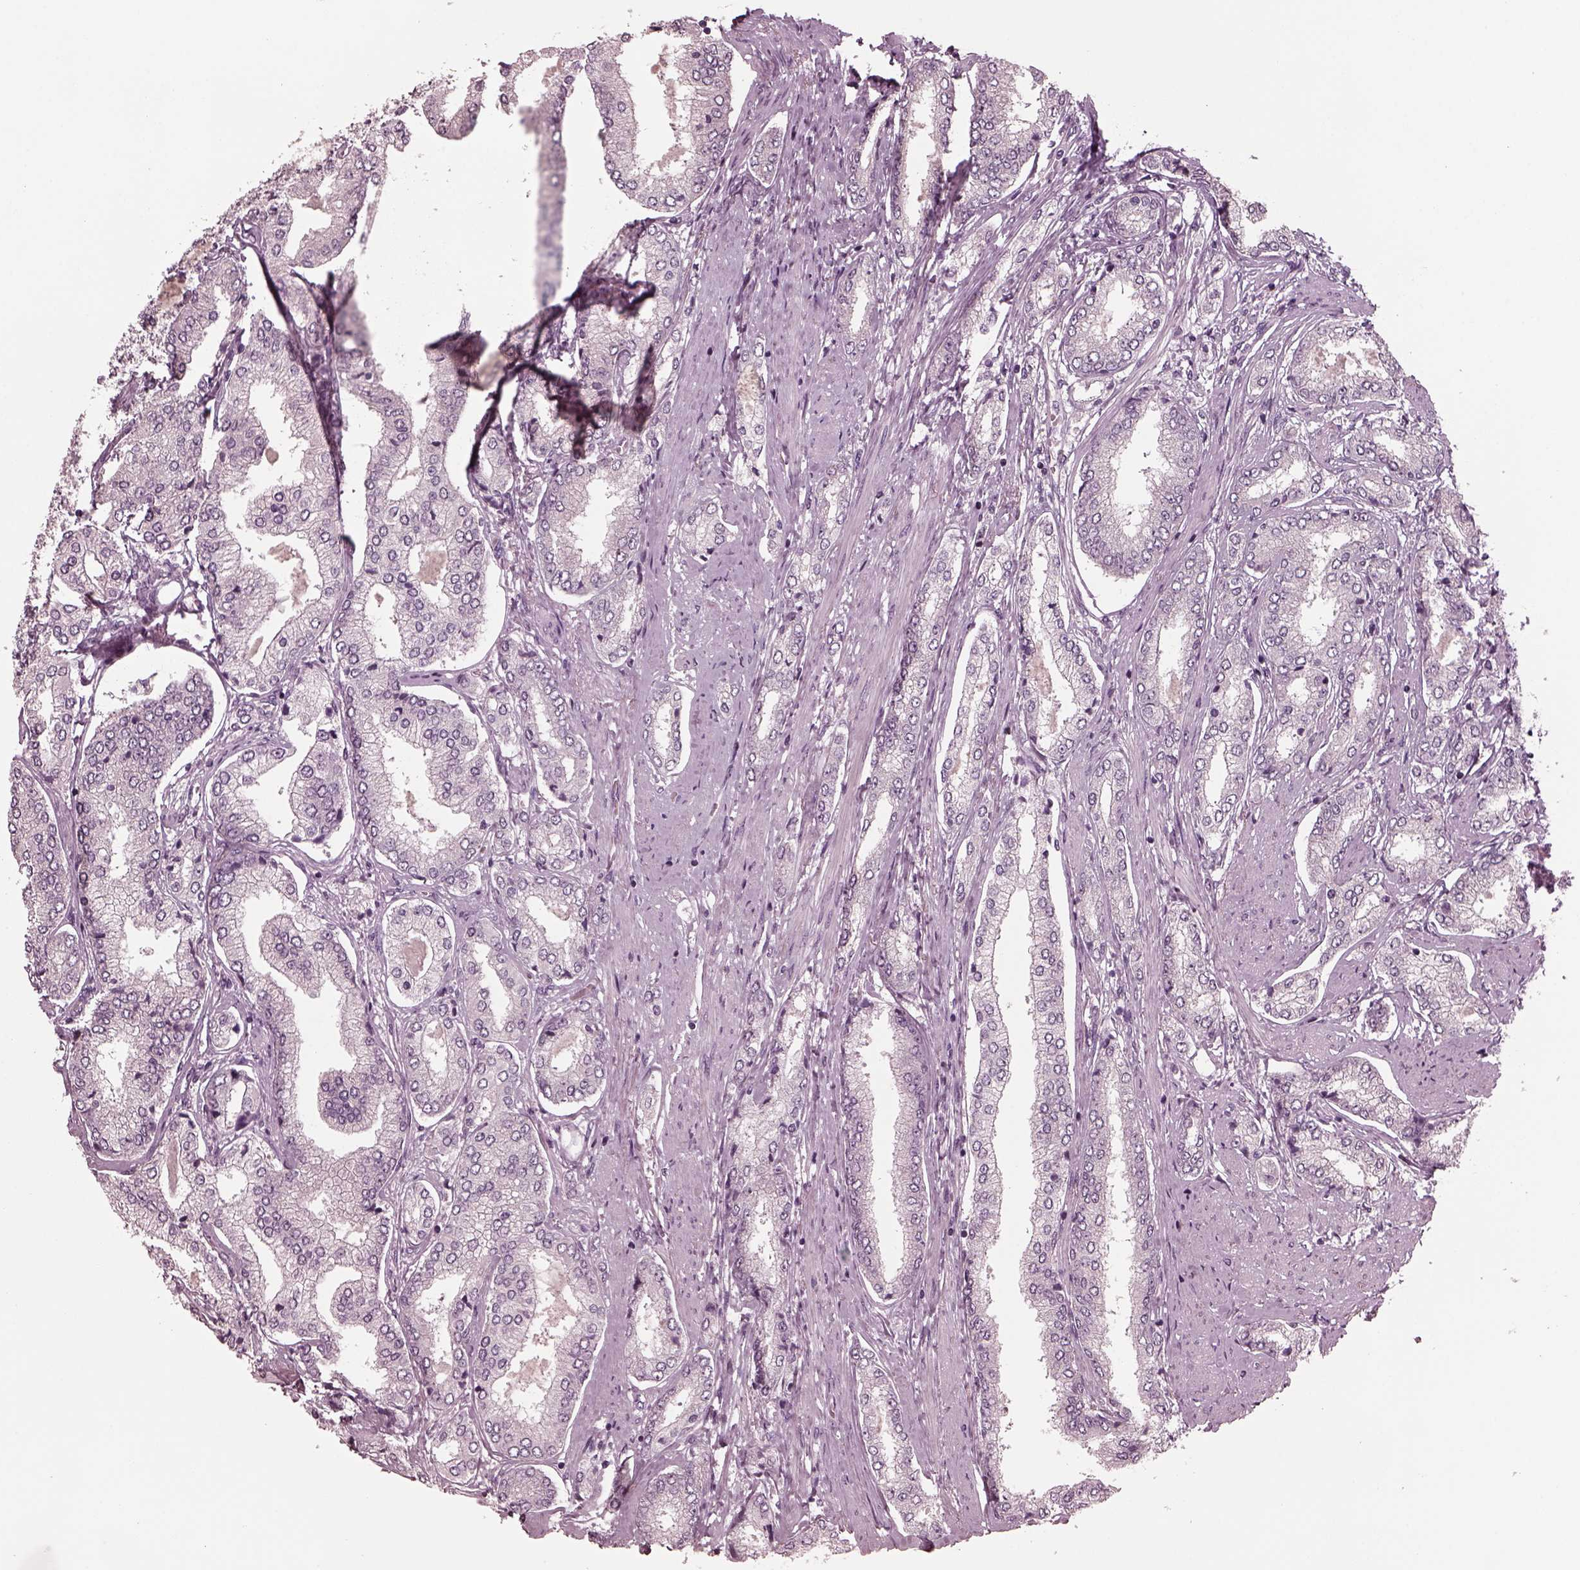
{"staining": {"intensity": "negative", "quantity": "none", "location": "none"}, "tissue": "prostate cancer", "cell_type": "Tumor cells", "image_type": "cancer", "snomed": [{"axis": "morphology", "description": "Adenocarcinoma, NOS"}, {"axis": "topography", "description": "Prostate"}], "caption": "The photomicrograph reveals no significant positivity in tumor cells of prostate cancer.", "gene": "SAXO1", "patient": {"sex": "male", "age": 63}}